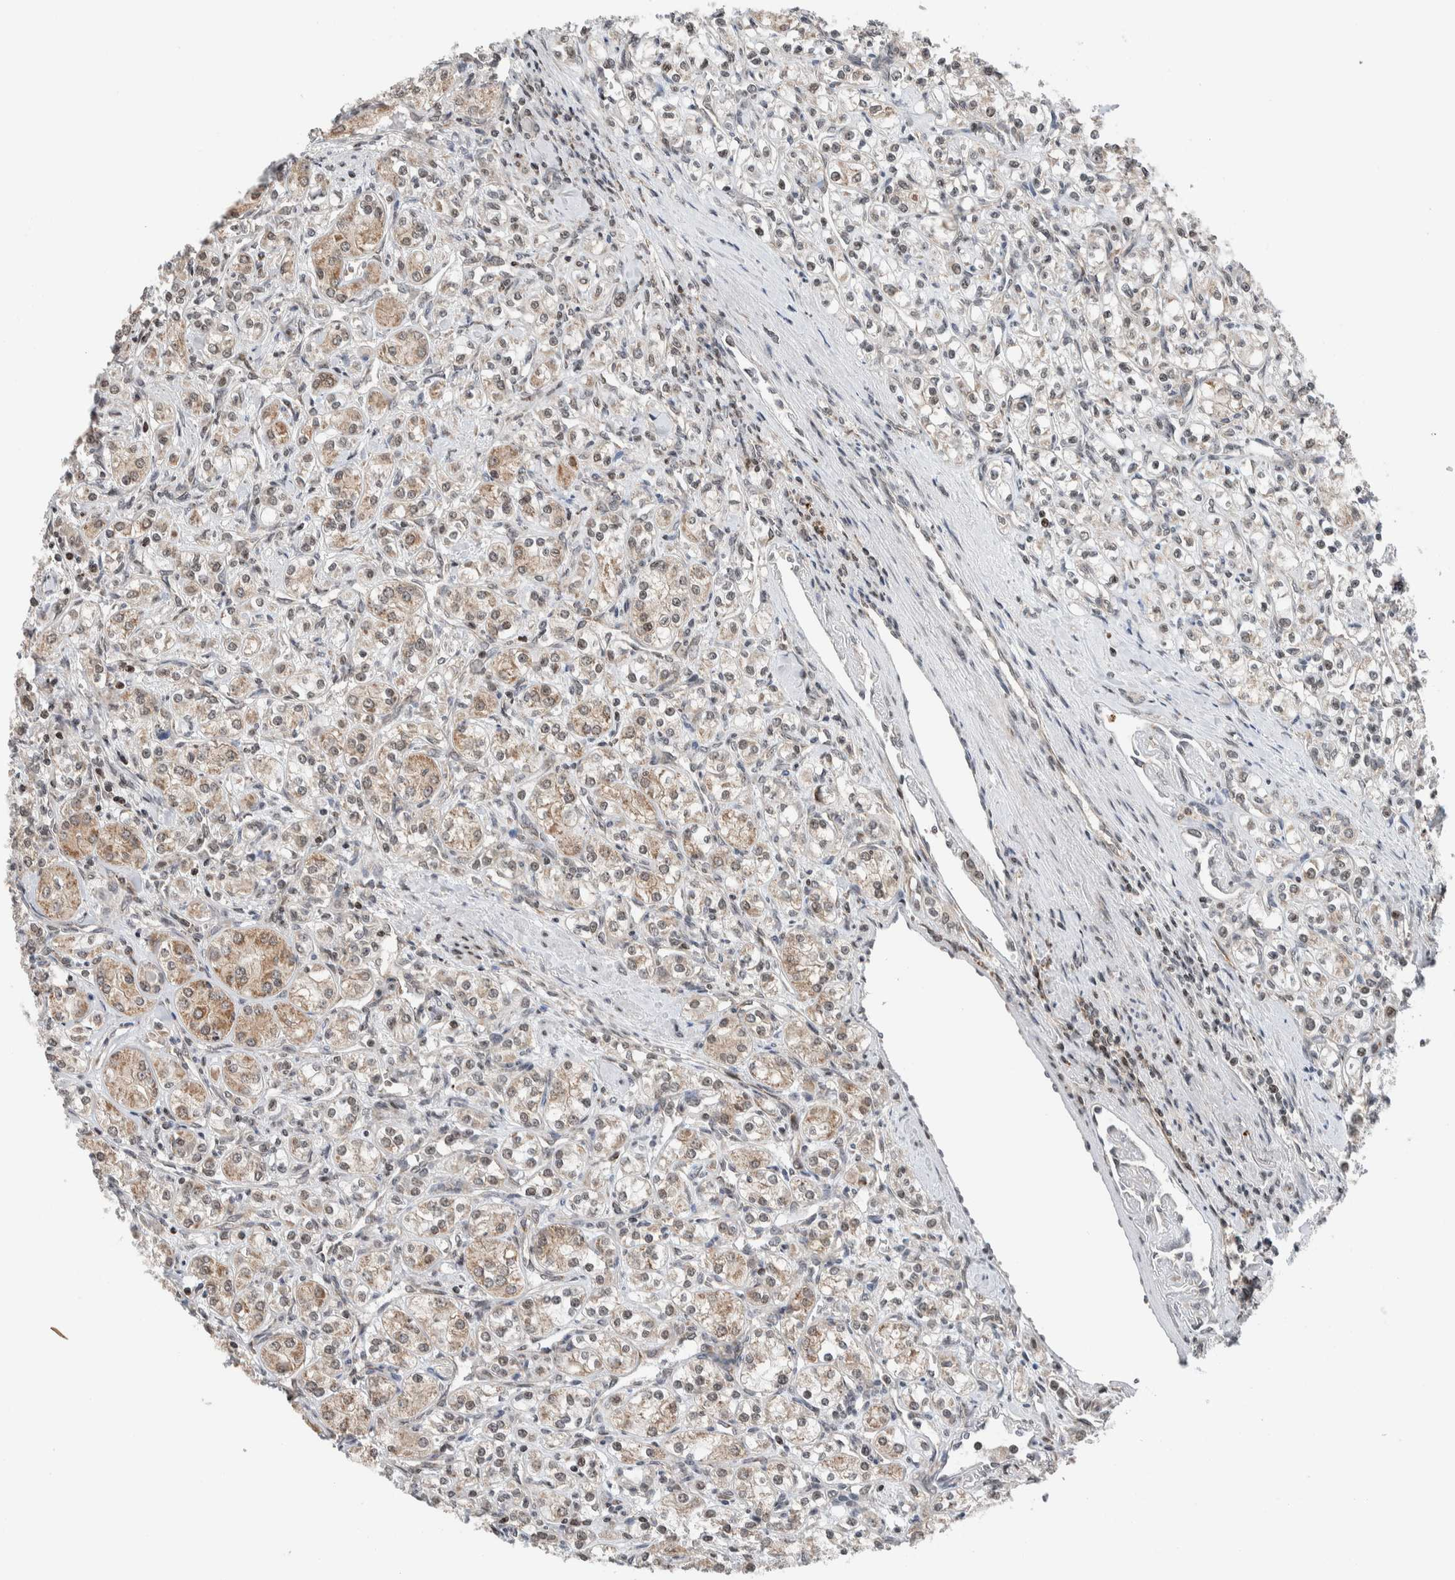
{"staining": {"intensity": "weak", "quantity": "25%-75%", "location": "cytoplasmic/membranous,nuclear"}, "tissue": "renal cancer", "cell_type": "Tumor cells", "image_type": "cancer", "snomed": [{"axis": "morphology", "description": "Adenocarcinoma, NOS"}, {"axis": "topography", "description": "Kidney"}], "caption": "The histopathology image exhibits staining of renal cancer (adenocarcinoma), revealing weak cytoplasmic/membranous and nuclear protein positivity (brown color) within tumor cells.", "gene": "NPLOC4", "patient": {"sex": "male", "age": 77}}